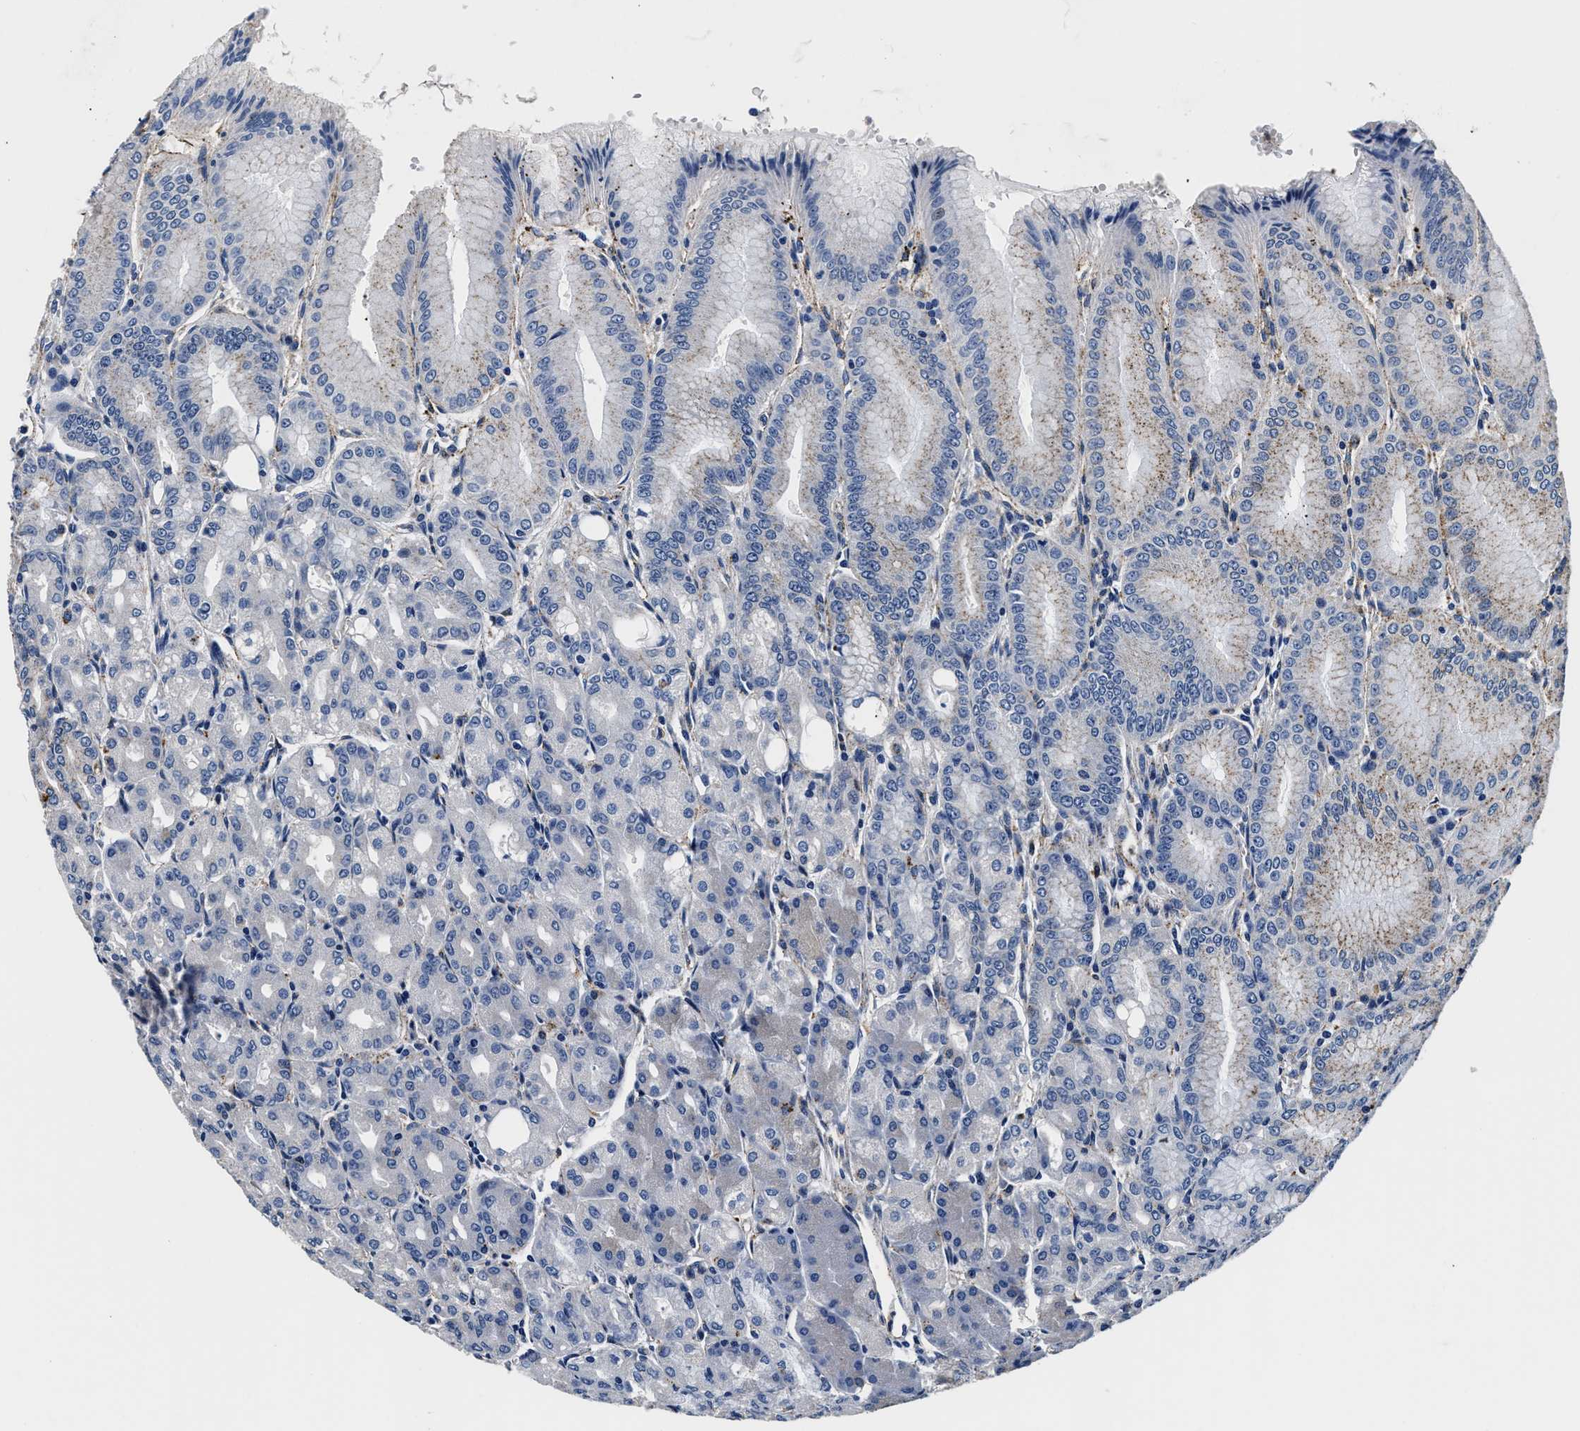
{"staining": {"intensity": "weak", "quantity": "<25%", "location": "cytoplasmic/membranous"}, "tissue": "stomach", "cell_type": "Glandular cells", "image_type": "normal", "snomed": [{"axis": "morphology", "description": "Normal tissue, NOS"}, {"axis": "topography", "description": "Stomach, lower"}], "caption": "High magnification brightfield microscopy of unremarkable stomach stained with DAB (brown) and counterstained with hematoxylin (blue): glandular cells show no significant staining. (Brightfield microscopy of DAB immunohistochemistry at high magnification).", "gene": "GRN", "patient": {"sex": "male", "age": 71}}